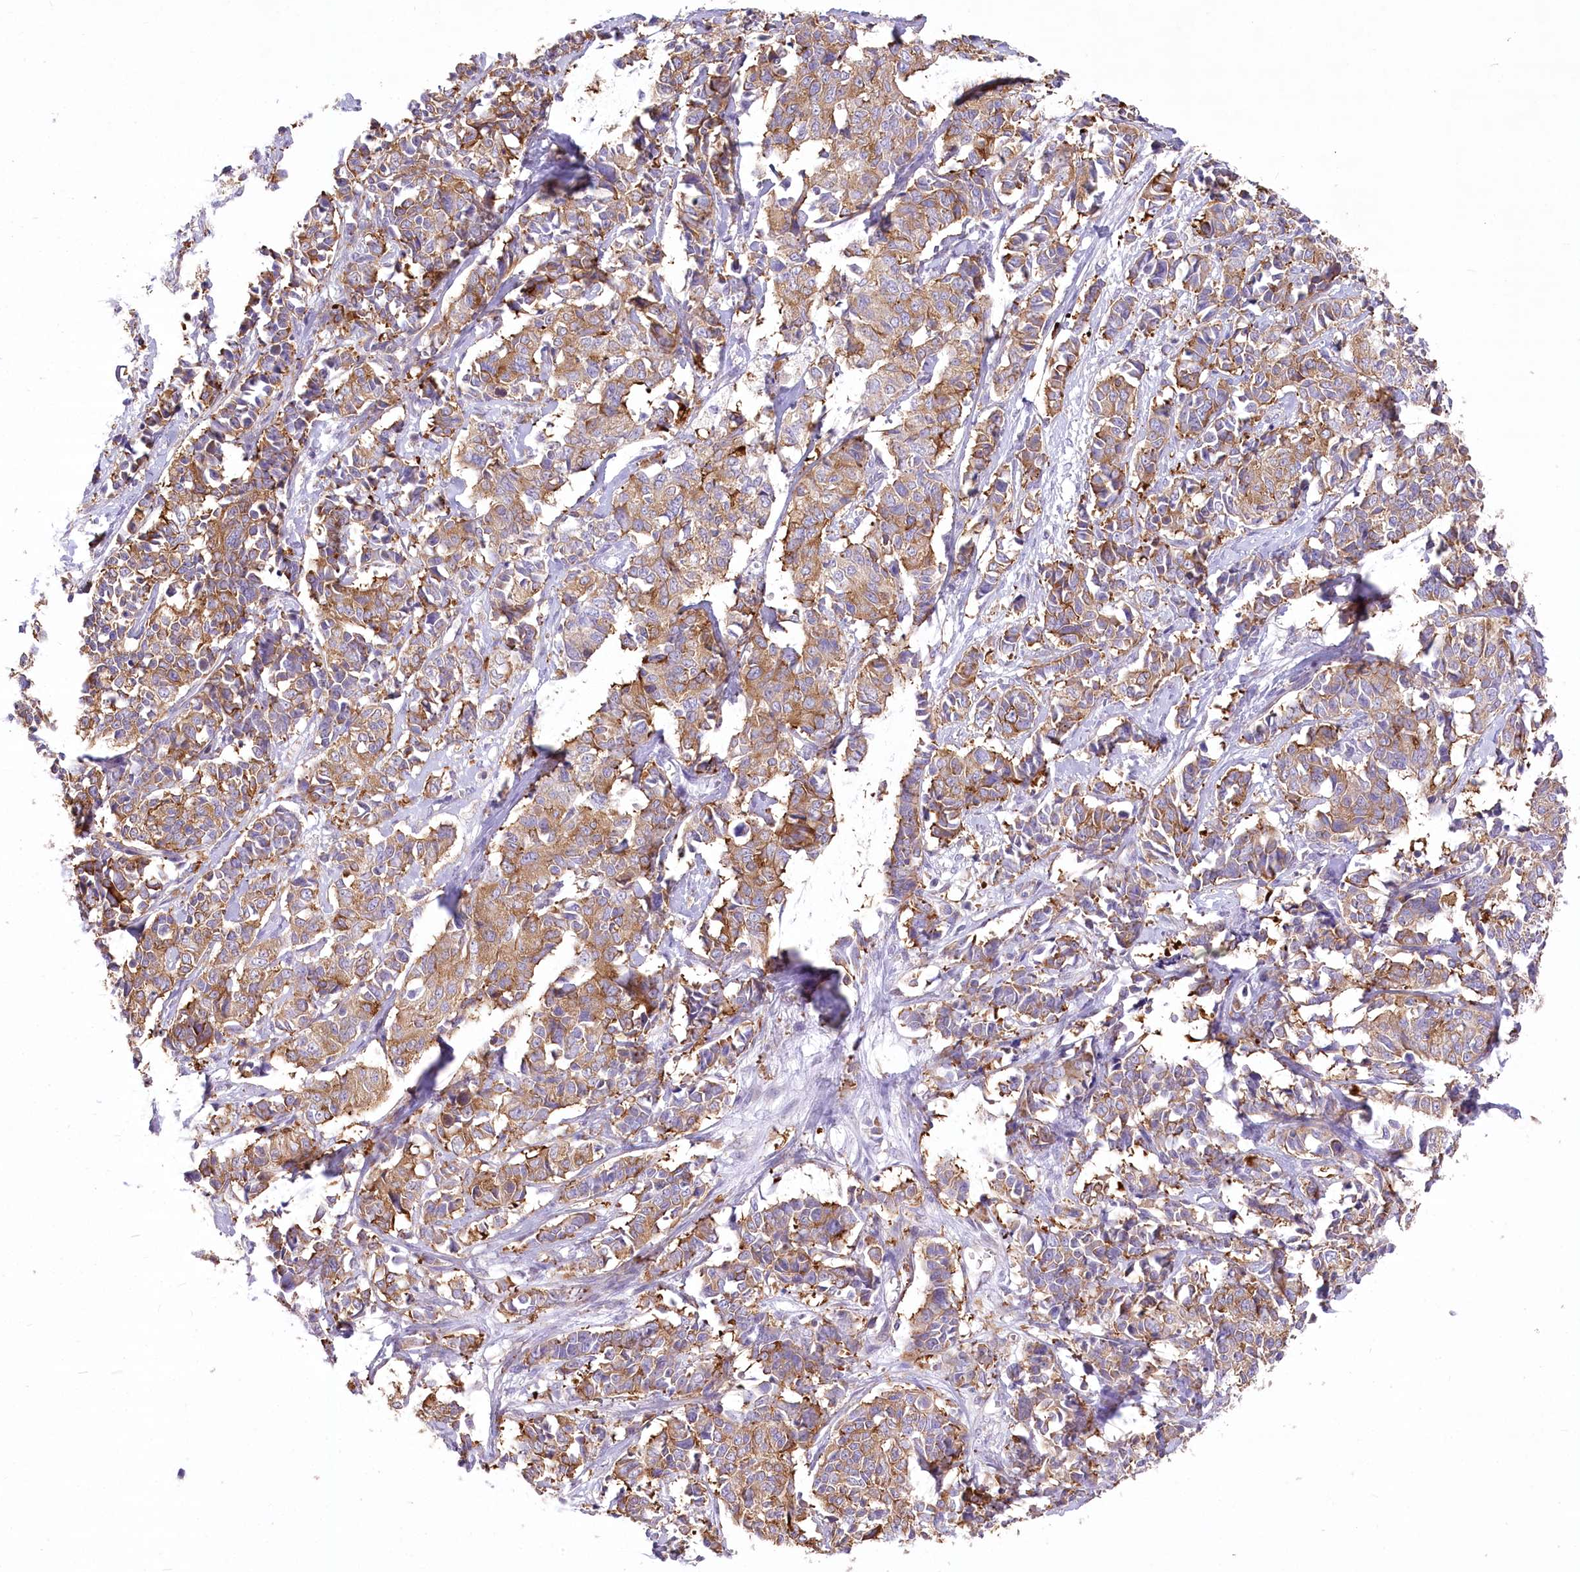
{"staining": {"intensity": "moderate", "quantity": ">75%", "location": "cytoplasmic/membranous"}, "tissue": "cervical cancer", "cell_type": "Tumor cells", "image_type": "cancer", "snomed": [{"axis": "morphology", "description": "Normal tissue, NOS"}, {"axis": "morphology", "description": "Squamous cell carcinoma, NOS"}, {"axis": "topography", "description": "Cervix"}], "caption": "Immunohistochemical staining of human cervical squamous cell carcinoma displays moderate cytoplasmic/membranous protein staining in approximately >75% of tumor cells.", "gene": "ANGPTL3", "patient": {"sex": "female", "age": 35}}